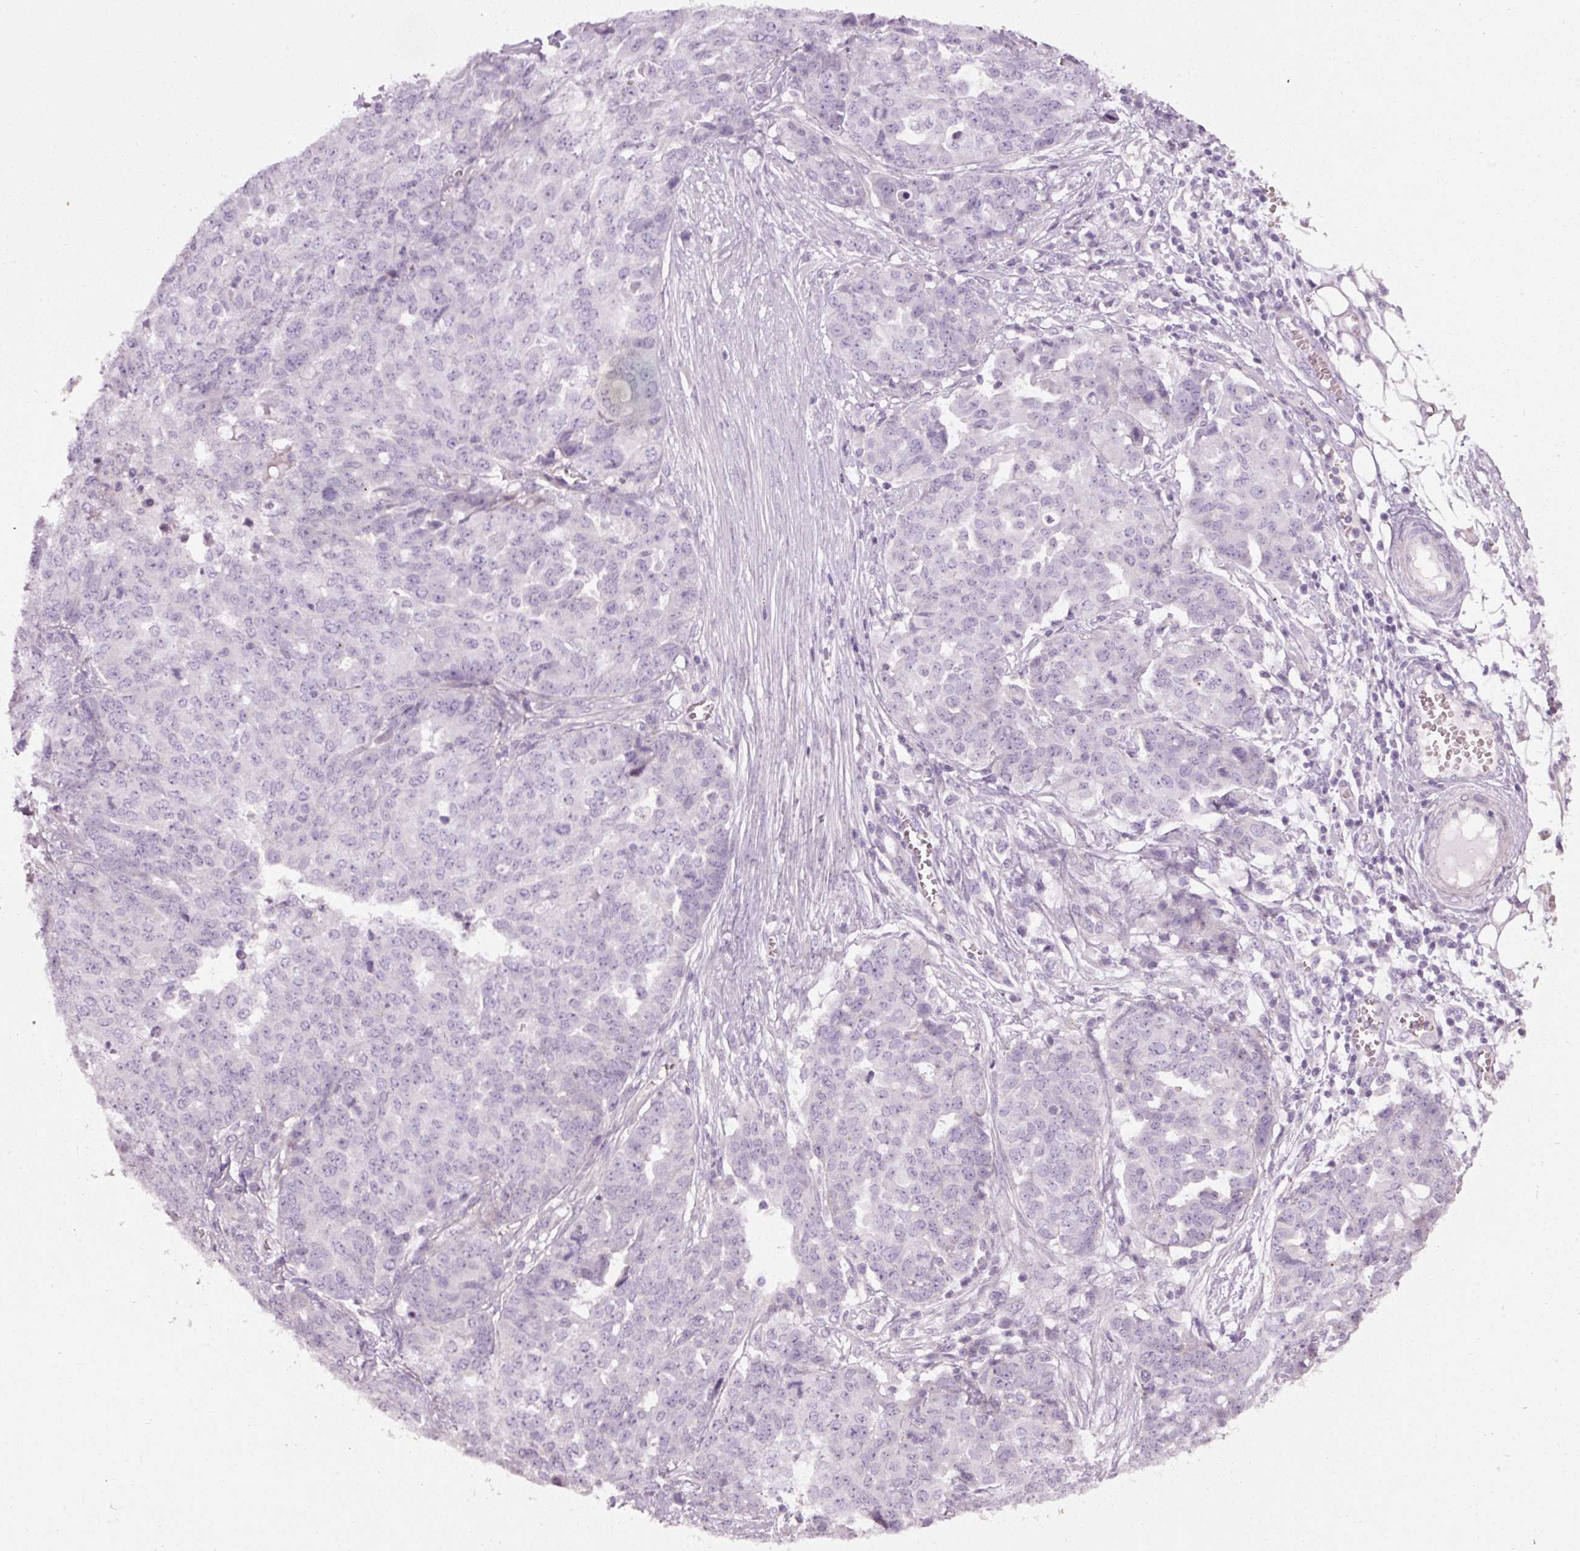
{"staining": {"intensity": "negative", "quantity": "none", "location": "none"}, "tissue": "ovarian cancer", "cell_type": "Tumor cells", "image_type": "cancer", "snomed": [{"axis": "morphology", "description": "Cystadenocarcinoma, serous, NOS"}, {"axis": "topography", "description": "Soft tissue"}, {"axis": "topography", "description": "Ovary"}], "caption": "Ovarian serous cystadenocarcinoma stained for a protein using IHC exhibits no expression tumor cells.", "gene": "MUC5AC", "patient": {"sex": "female", "age": 57}}